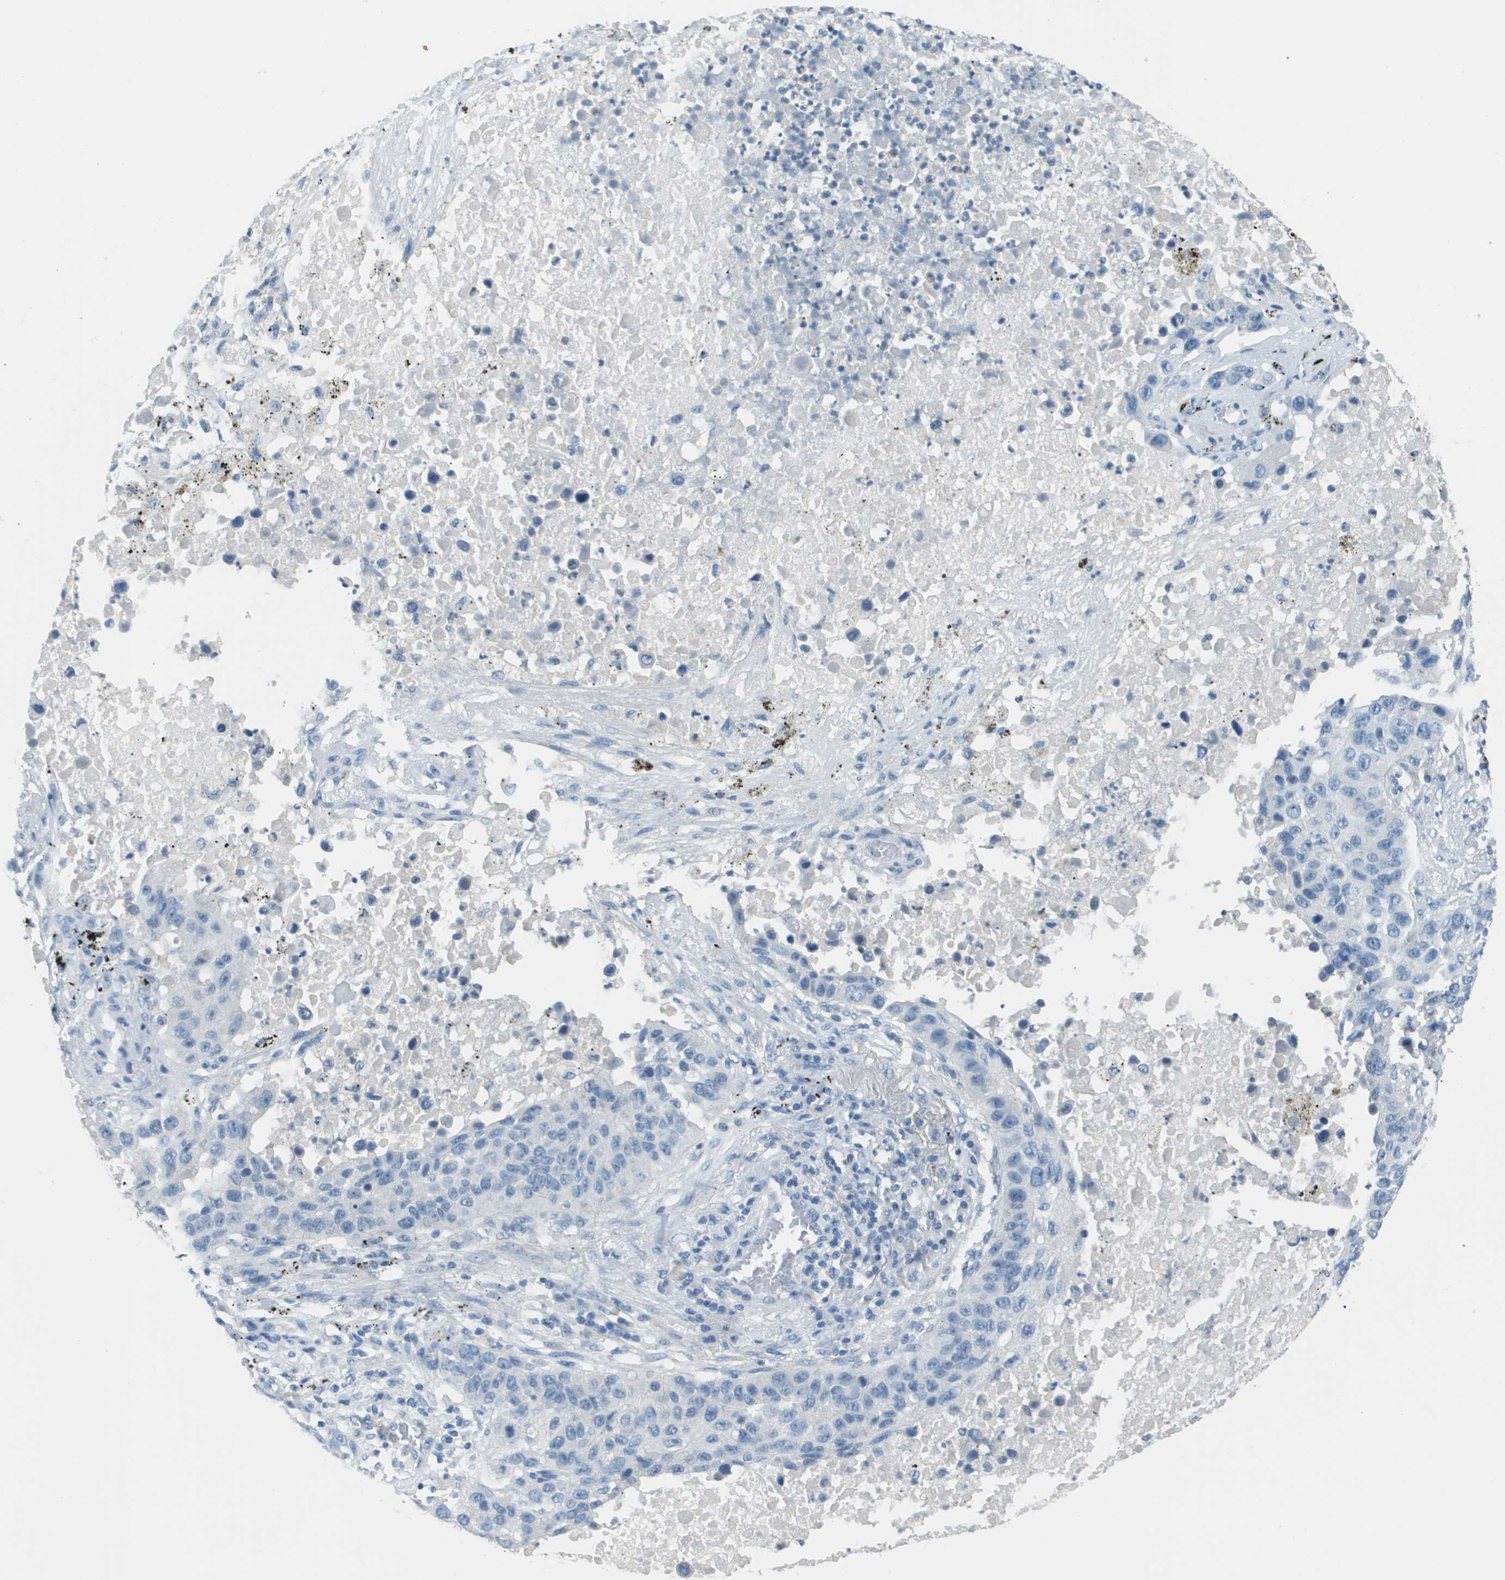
{"staining": {"intensity": "negative", "quantity": "none", "location": "none"}, "tissue": "lung cancer", "cell_type": "Tumor cells", "image_type": "cancer", "snomed": [{"axis": "morphology", "description": "Squamous cell carcinoma, NOS"}, {"axis": "topography", "description": "Lung"}], "caption": "A photomicrograph of squamous cell carcinoma (lung) stained for a protein displays no brown staining in tumor cells.", "gene": "PTGDR2", "patient": {"sex": "male", "age": 57}}